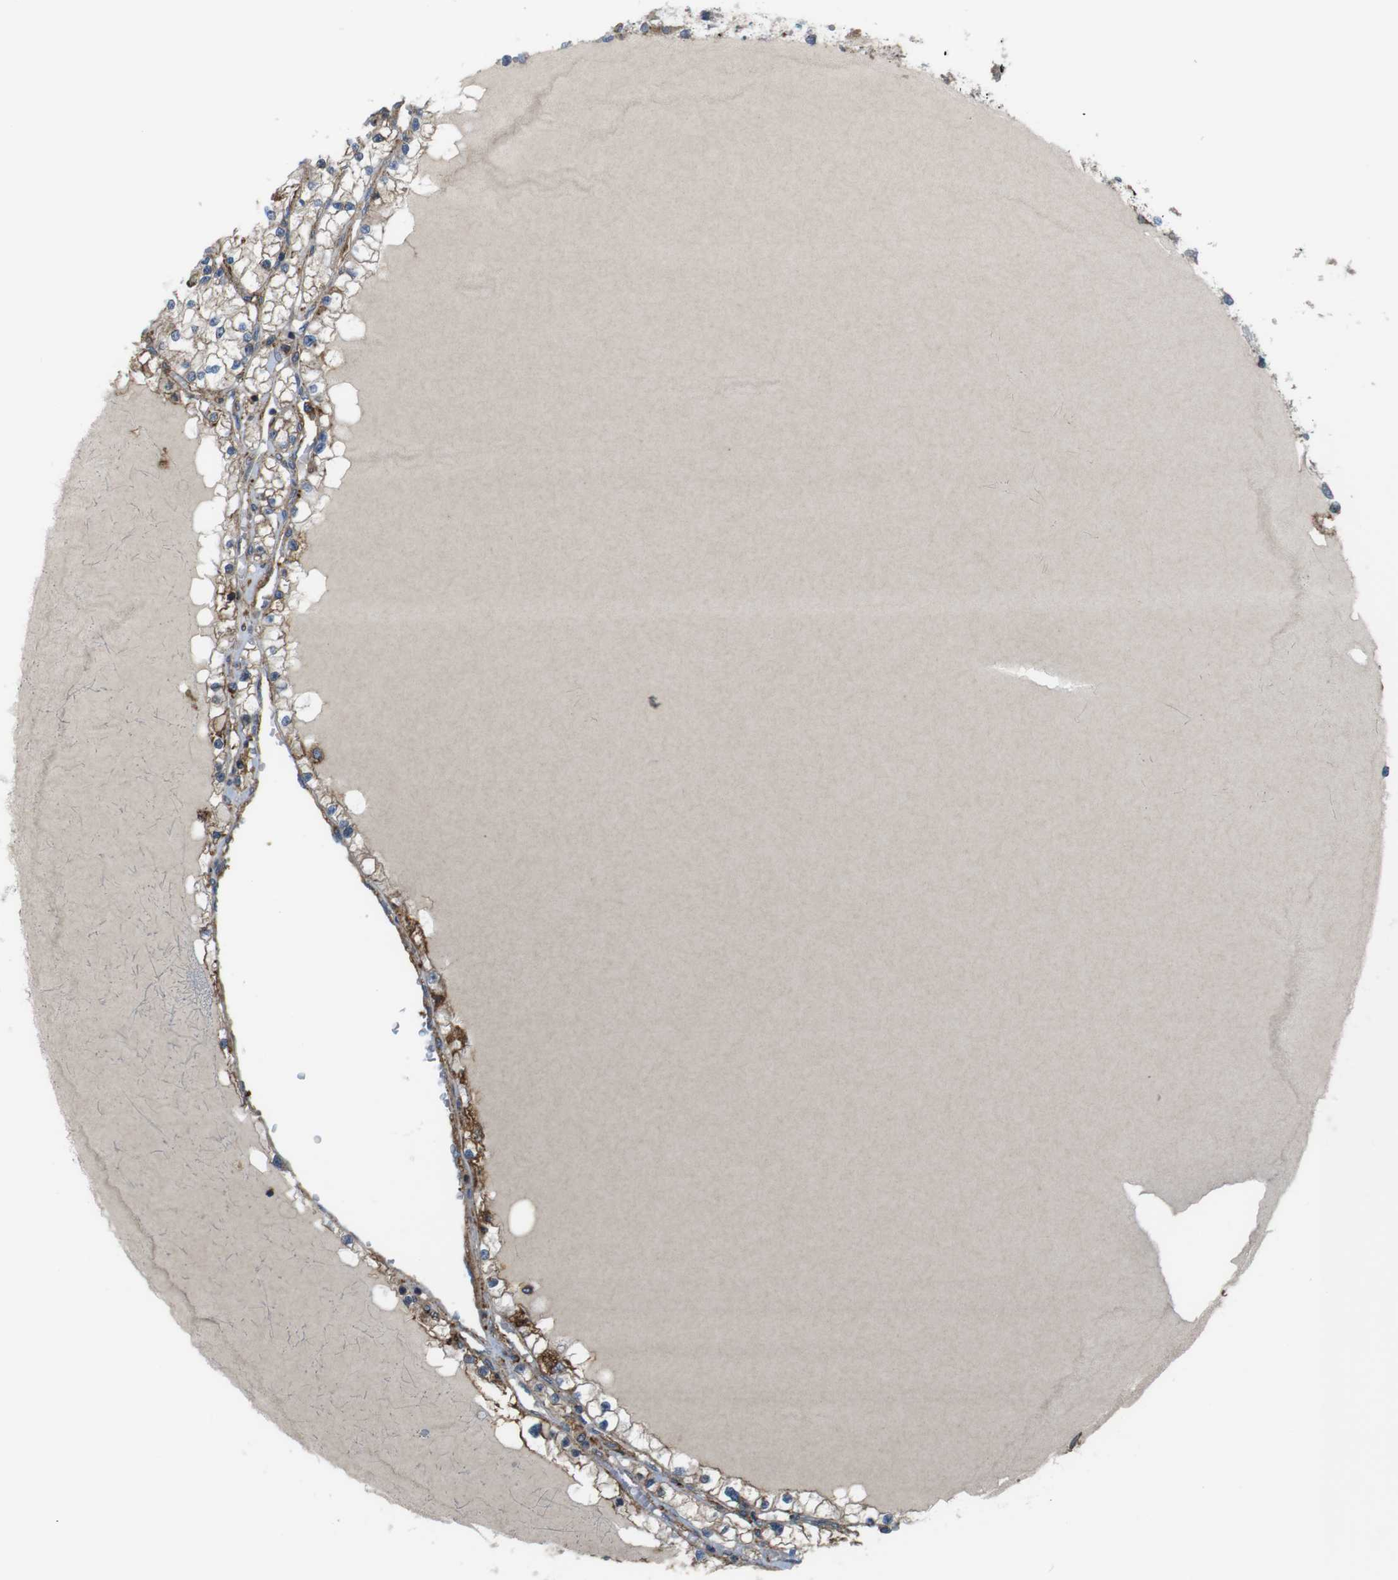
{"staining": {"intensity": "moderate", "quantity": ">75%", "location": "cytoplasmic/membranous"}, "tissue": "renal cancer", "cell_type": "Tumor cells", "image_type": "cancer", "snomed": [{"axis": "morphology", "description": "Adenocarcinoma, NOS"}, {"axis": "topography", "description": "Kidney"}], "caption": "Moderate cytoplasmic/membranous positivity is seen in approximately >75% of tumor cells in renal cancer.", "gene": "DDAH2", "patient": {"sex": "male", "age": 68}}